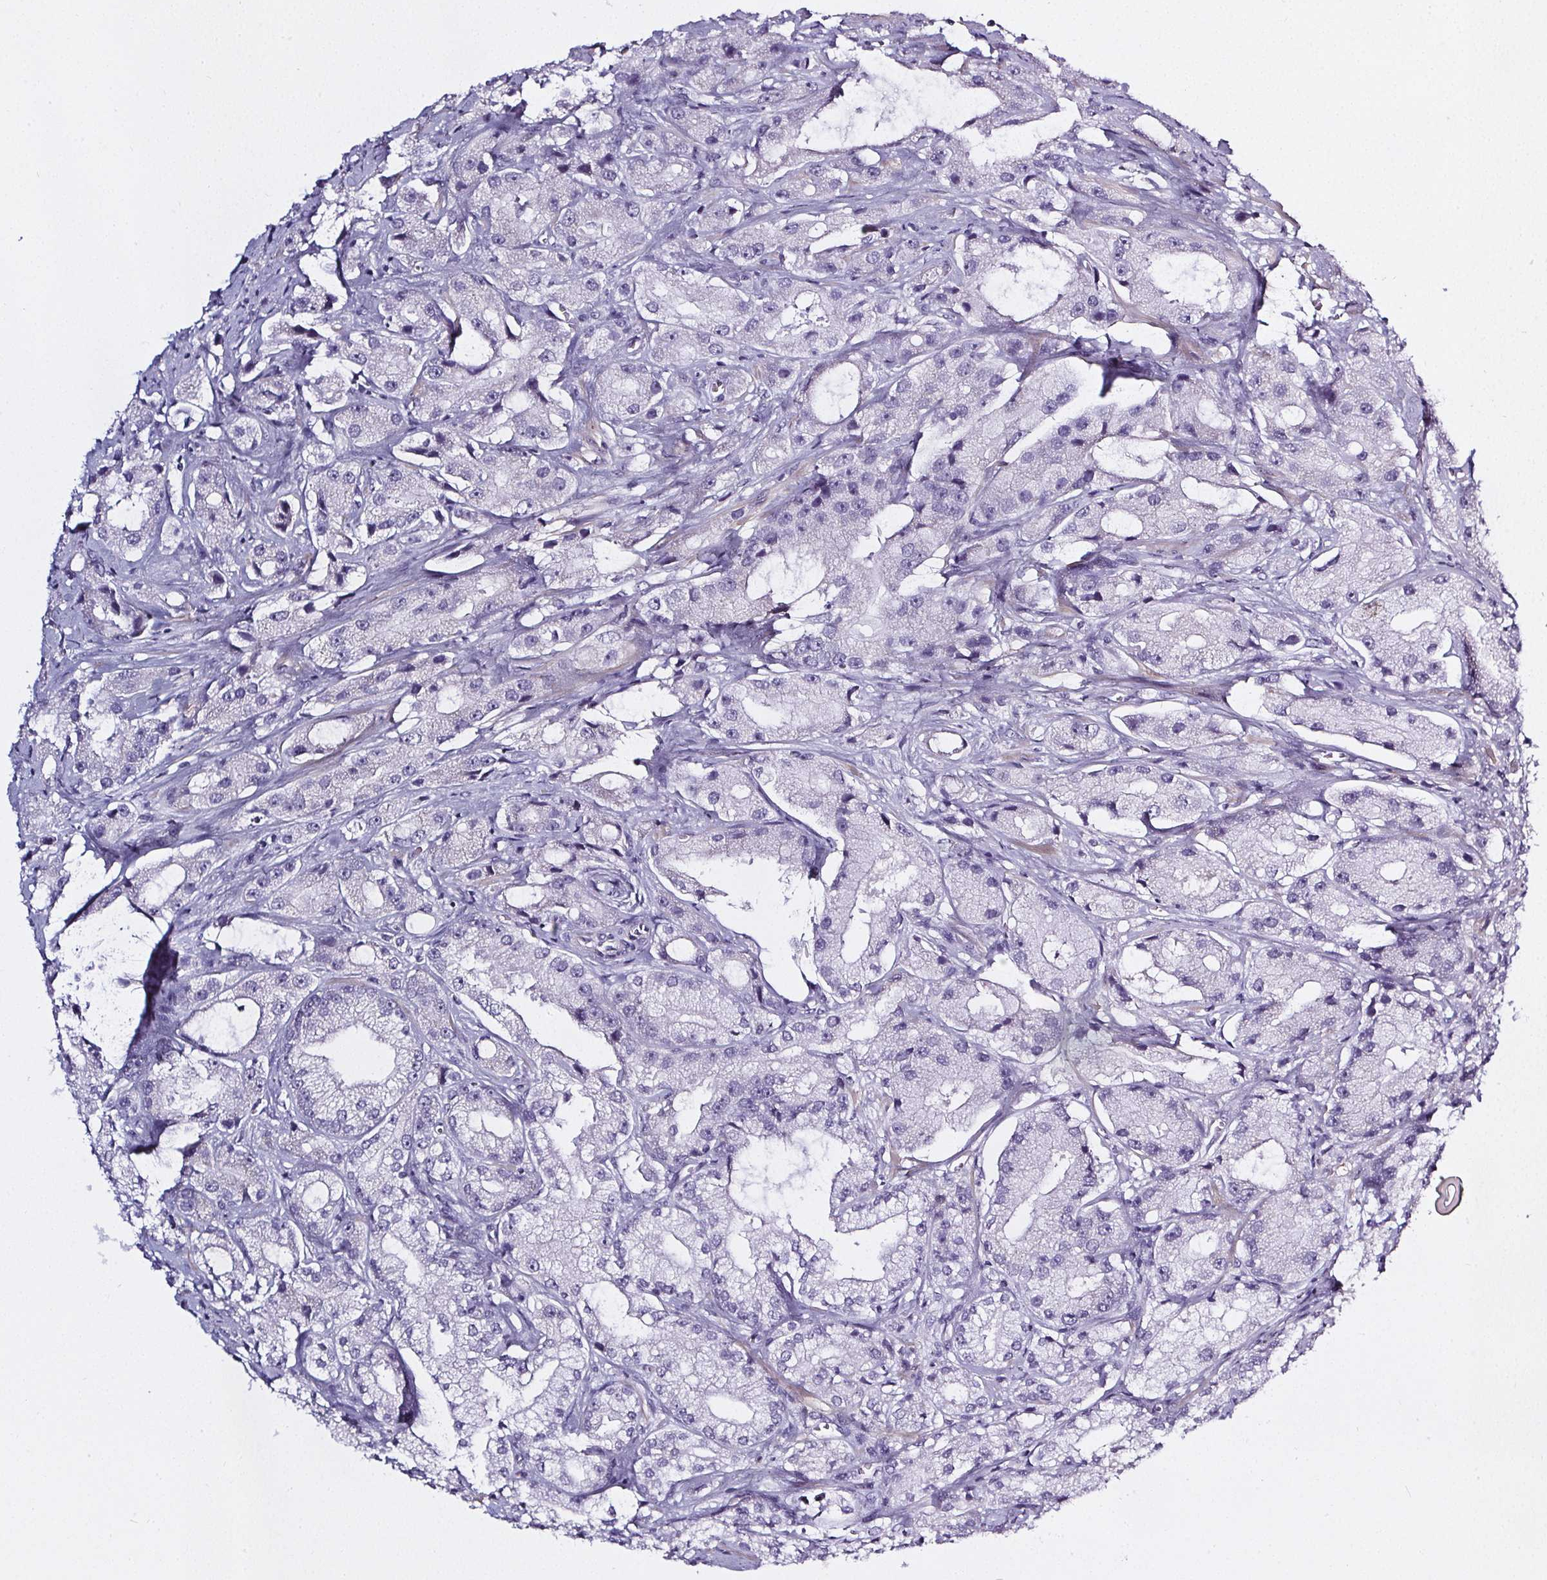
{"staining": {"intensity": "negative", "quantity": "none", "location": "none"}, "tissue": "prostate cancer", "cell_type": "Tumor cells", "image_type": "cancer", "snomed": [{"axis": "morphology", "description": "Adenocarcinoma, High grade"}, {"axis": "topography", "description": "Prostate"}], "caption": "The photomicrograph demonstrates no significant expression in tumor cells of prostate cancer (high-grade adenocarcinoma).", "gene": "ELAVL2", "patient": {"sex": "male", "age": 64}}